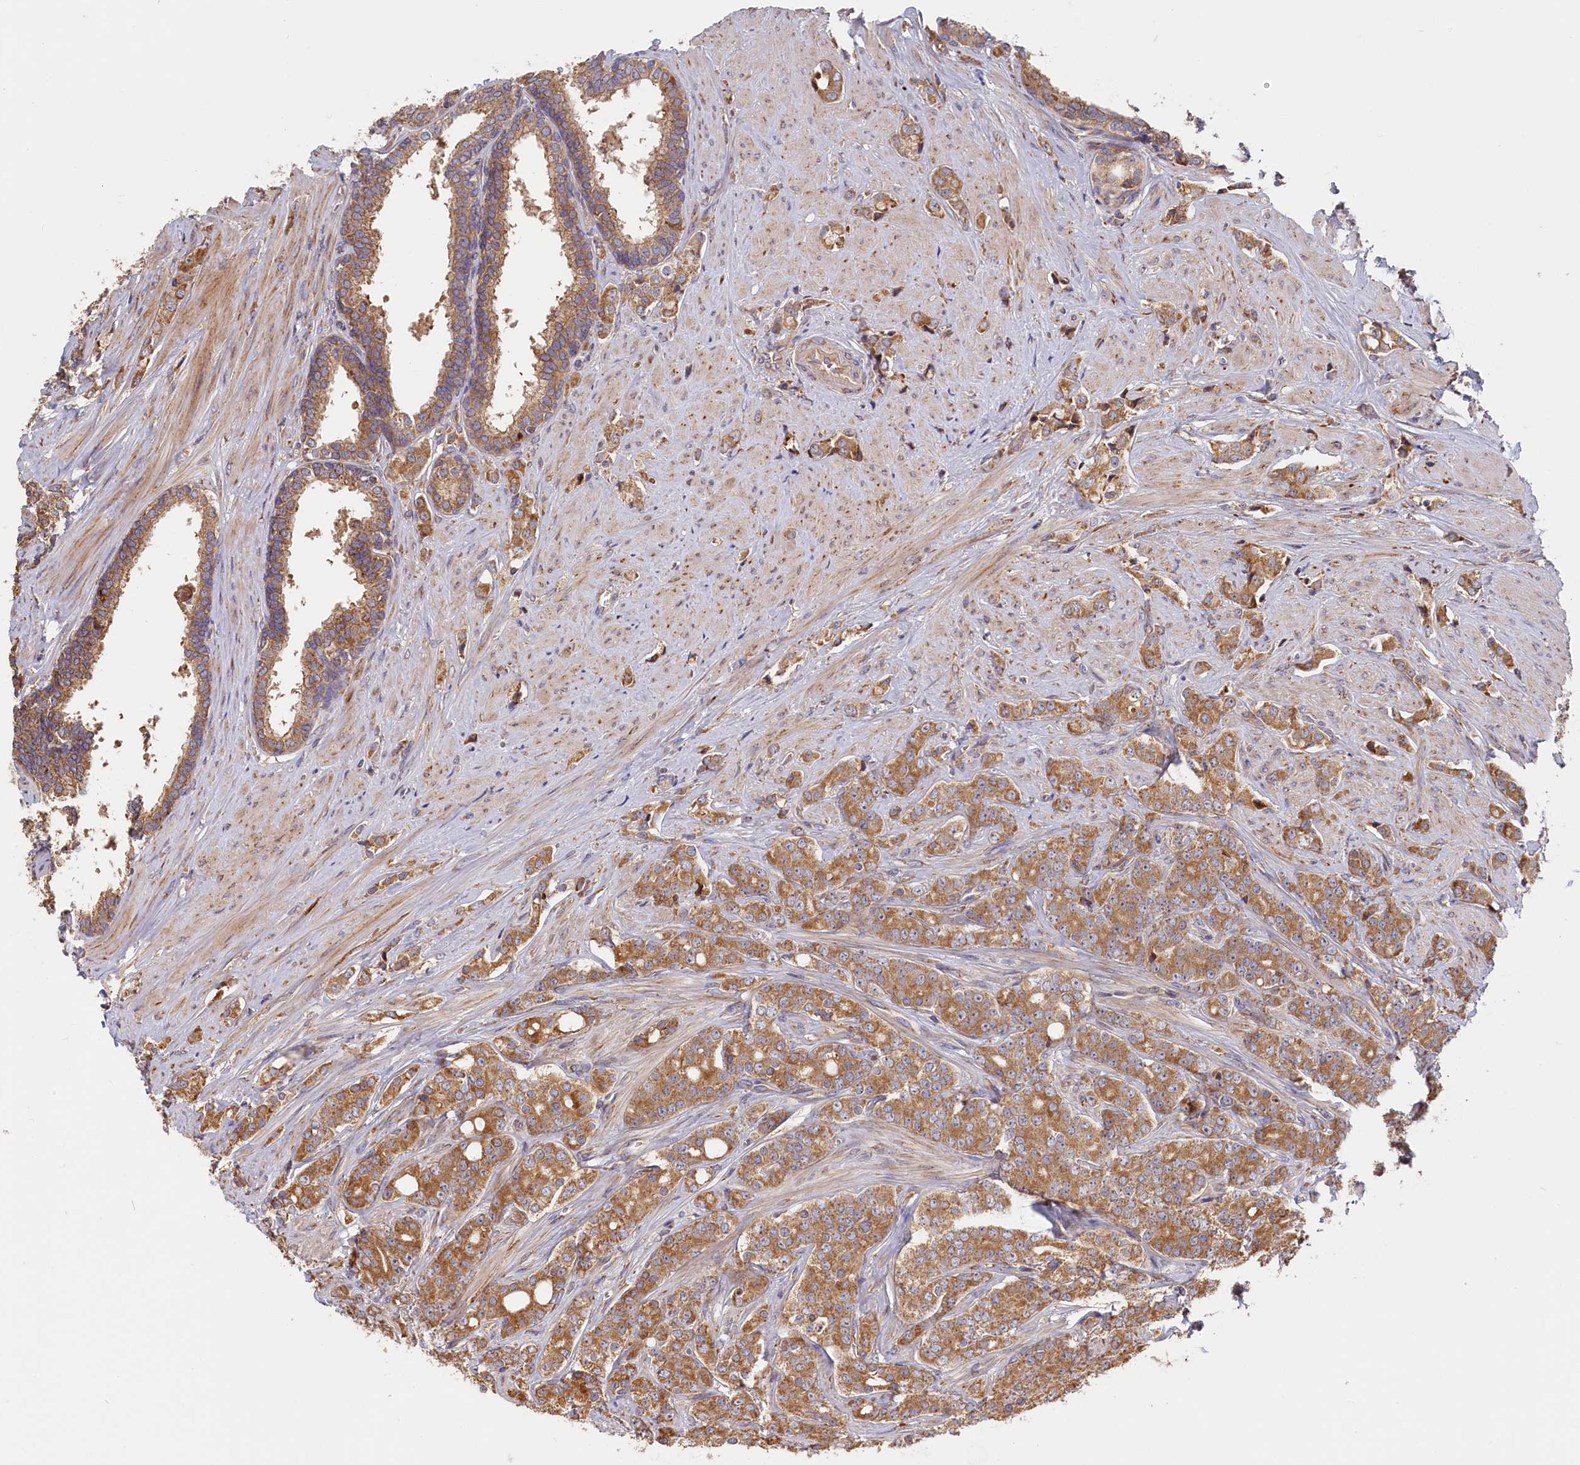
{"staining": {"intensity": "moderate", "quantity": ">75%", "location": "cytoplasmic/membranous"}, "tissue": "prostate cancer", "cell_type": "Tumor cells", "image_type": "cancer", "snomed": [{"axis": "morphology", "description": "Adenocarcinoma, High grade"}, {"axis": "topography", "description": "Prostate"}], "caption": "Prostate cancer stained with a protein marker demonstrates moderate staining in tumor cells.", "gene": "CEP44", "patient": {"sex": "male", "age": 62}}